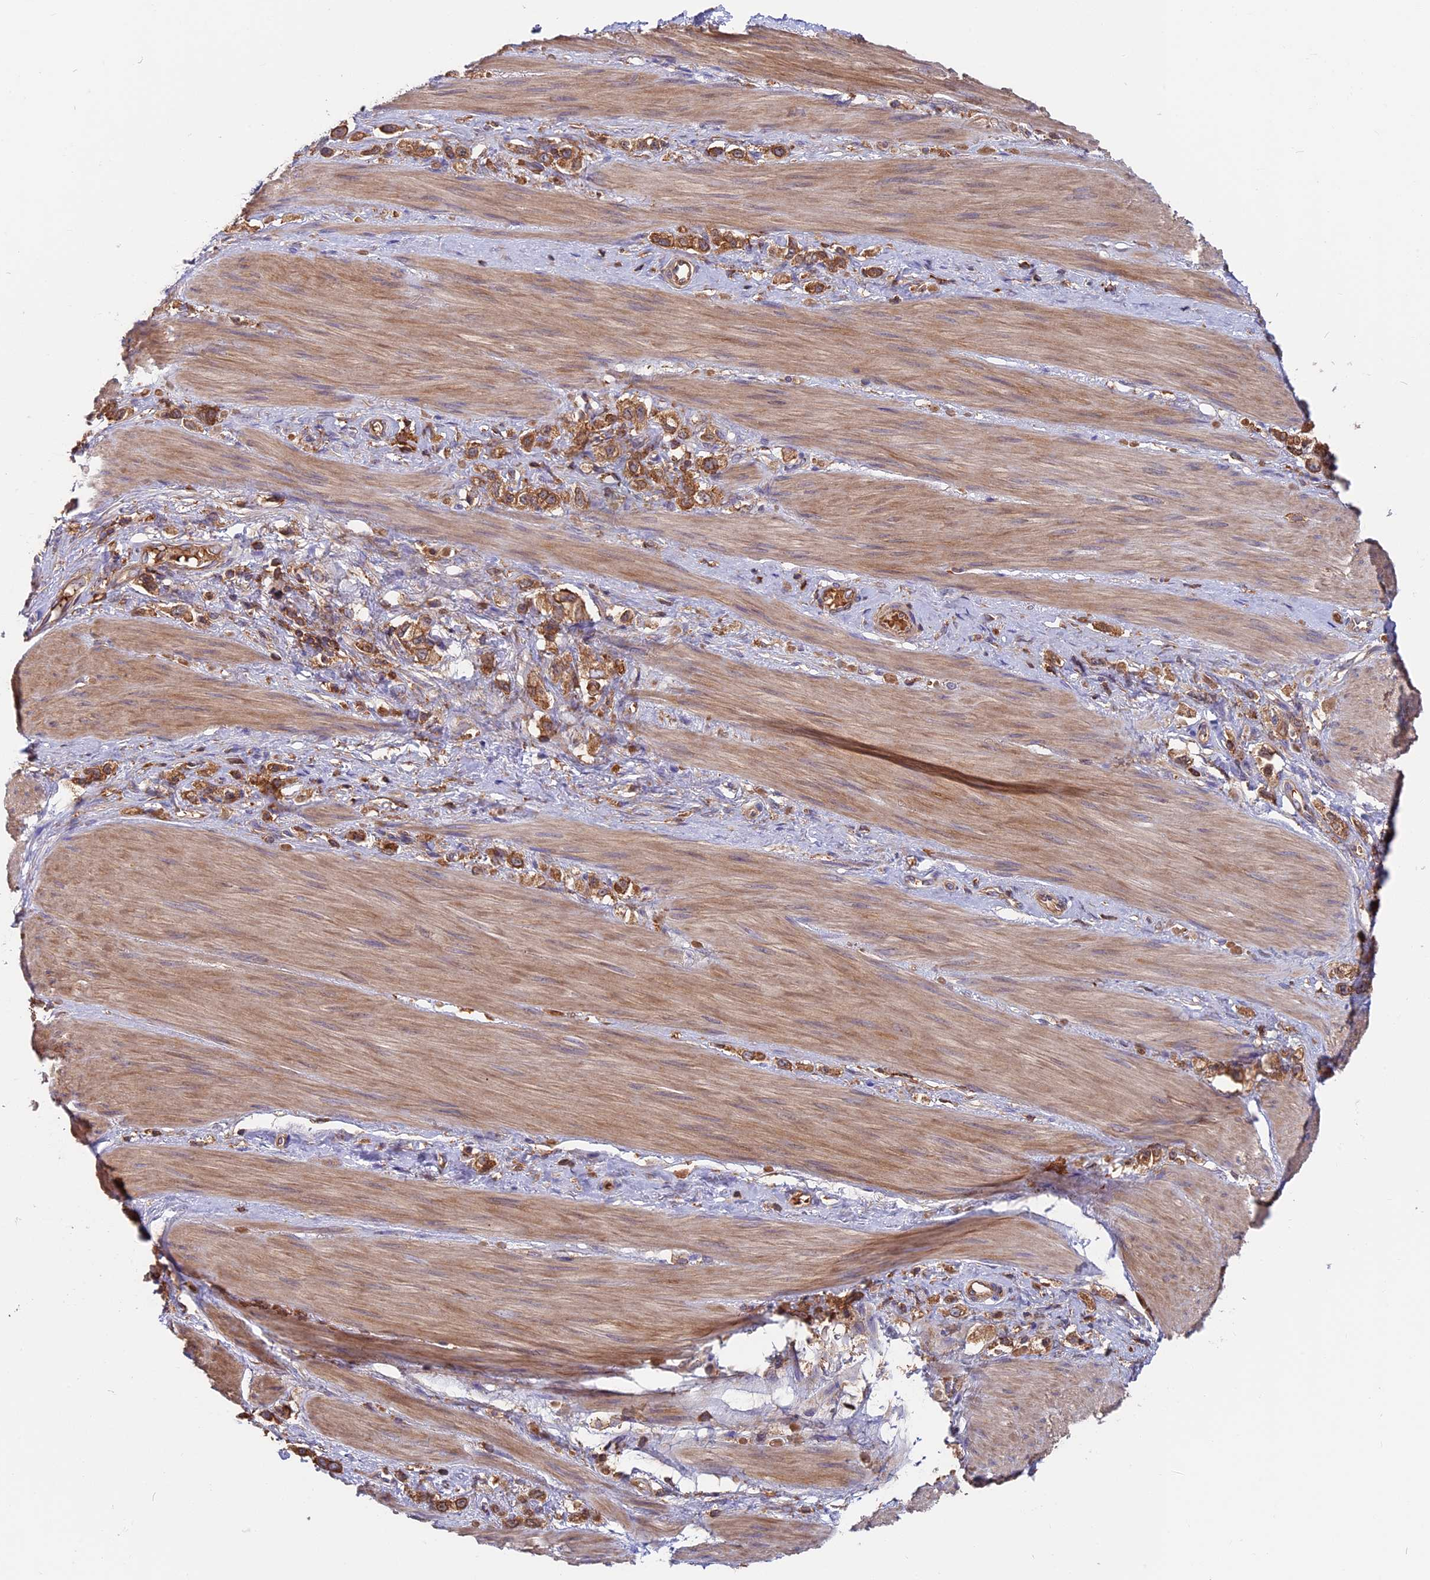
{"staining": {"intensity": "moderate", "quantity": ">75%", "location": "cytoplasmic/membranous"}, "tissue": "stomach cancer", "cell_type": "Tumor cells", "image_type": "cancer", "snomed": [{"axis": "morphology", "description": "Adenocarcinoma, NOS"}, {"axis": "topography", "description": "Stomach"}], "caption": "DAB immunohistochemical staining of human stomach cancer (adenocarcinoma) exhibits moderate cytoplasmic/membranous protein positivity in approximately >75% of tumor cells. (DAB (3,3'-diaminobenzidine) = brown stain, brightfield microscopy at high magnification).", "gene": "MYO9B", "patient": {"sex": "female", "age": 65}}